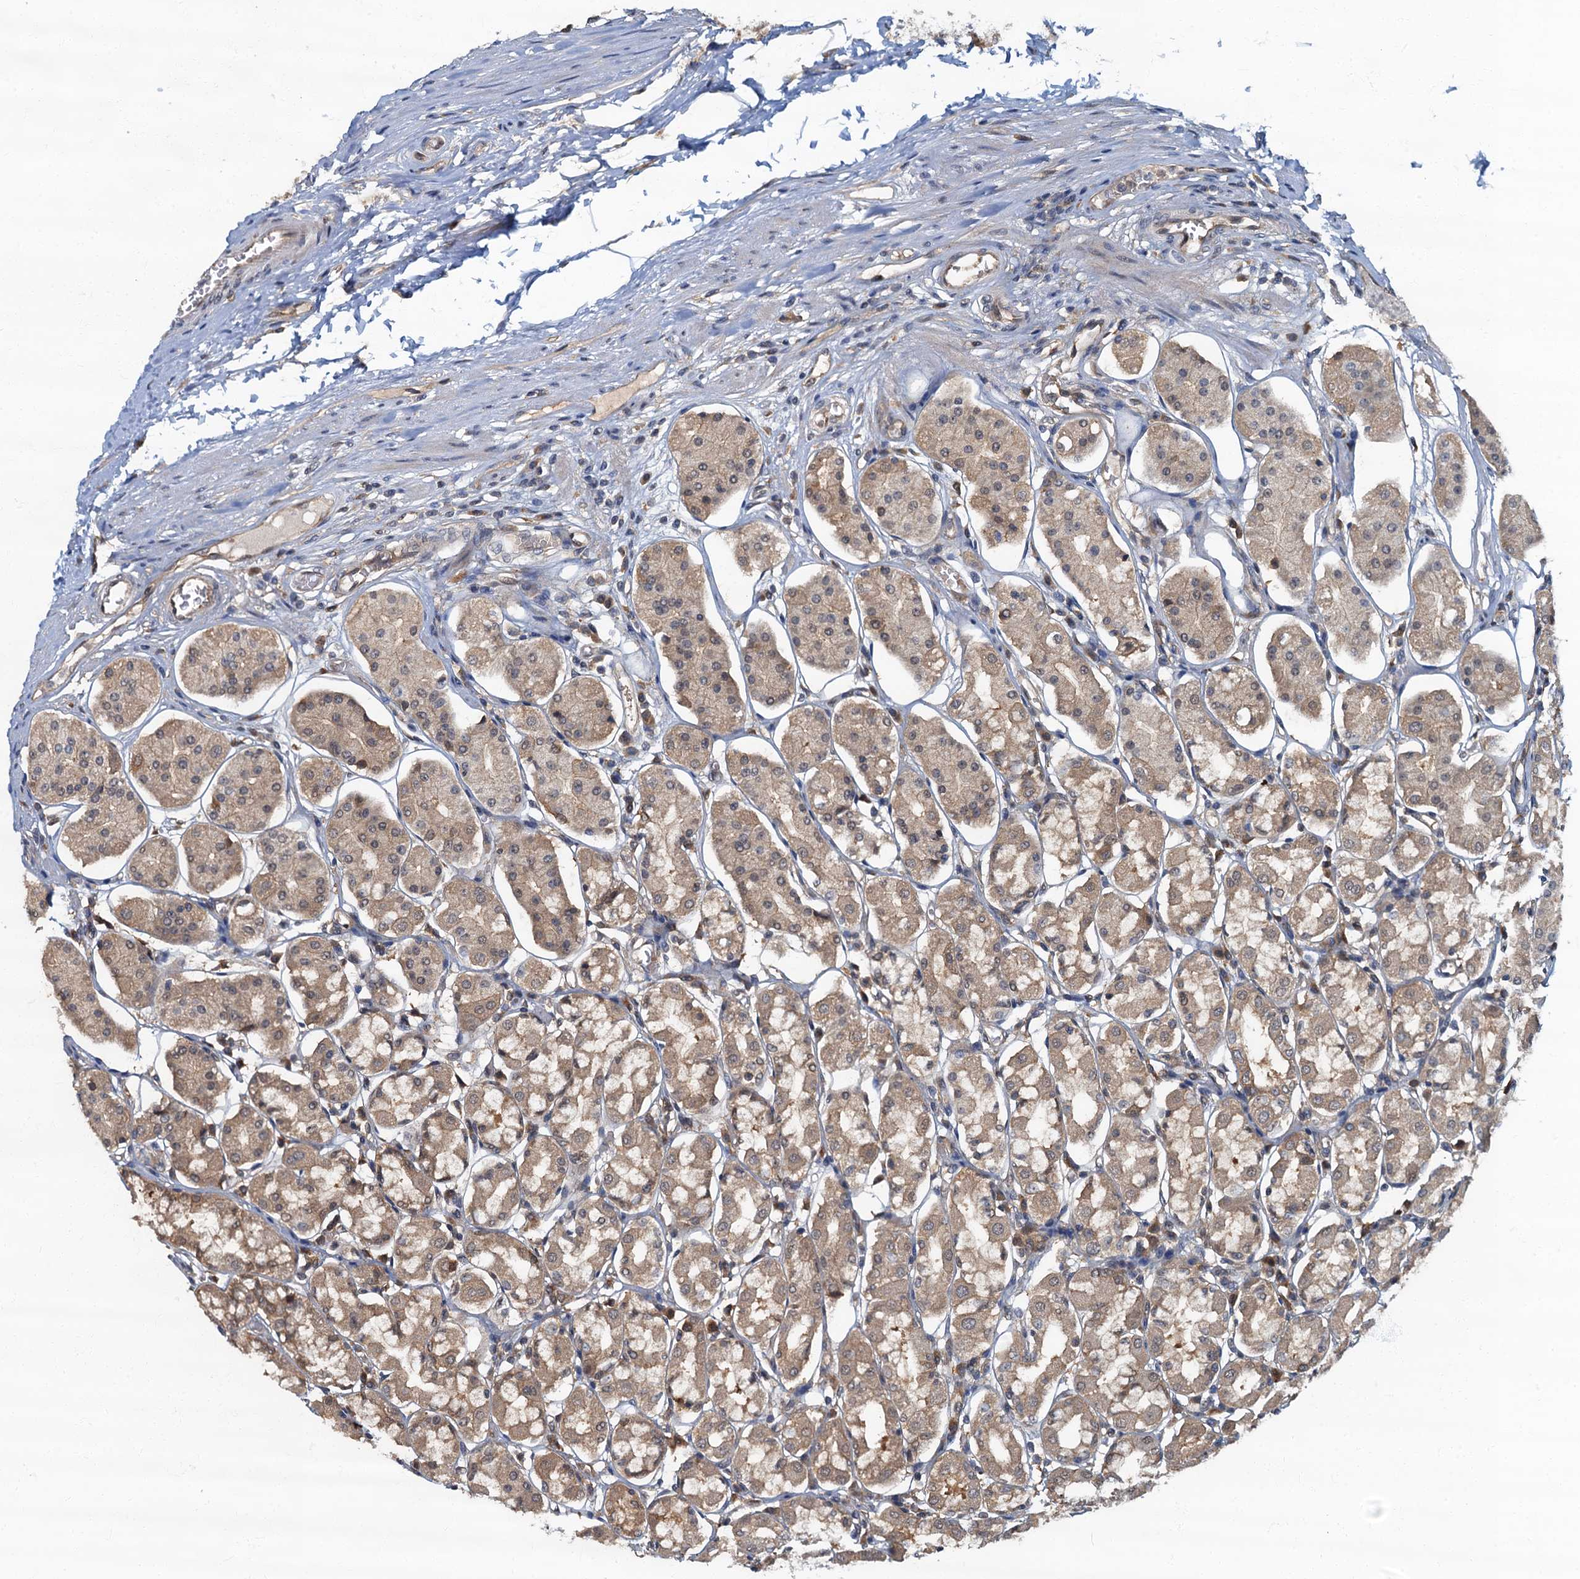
{"staining": {"intensity": "moderate", "quantity": "25%-75%", "location": "cytoplasmic/membranous"}, "tissue": "stomach", "cell_type": "Glandular cells", "image_type": "normal", "snomed": [{"axis": "morphology", "description": "Normal tissue, NOS"}, {"axis": "topography", "description": "Stomach, lower"}], "caption": "Immunohistochemistry image of benign stomach stained for a protein (brown), which reveals medium levels of moderate cytoplasmic/membranous staining in about 25%-75% of glandular cells.", "gene": "TBCK", "patient": {"sex": "female", "age": 56}}